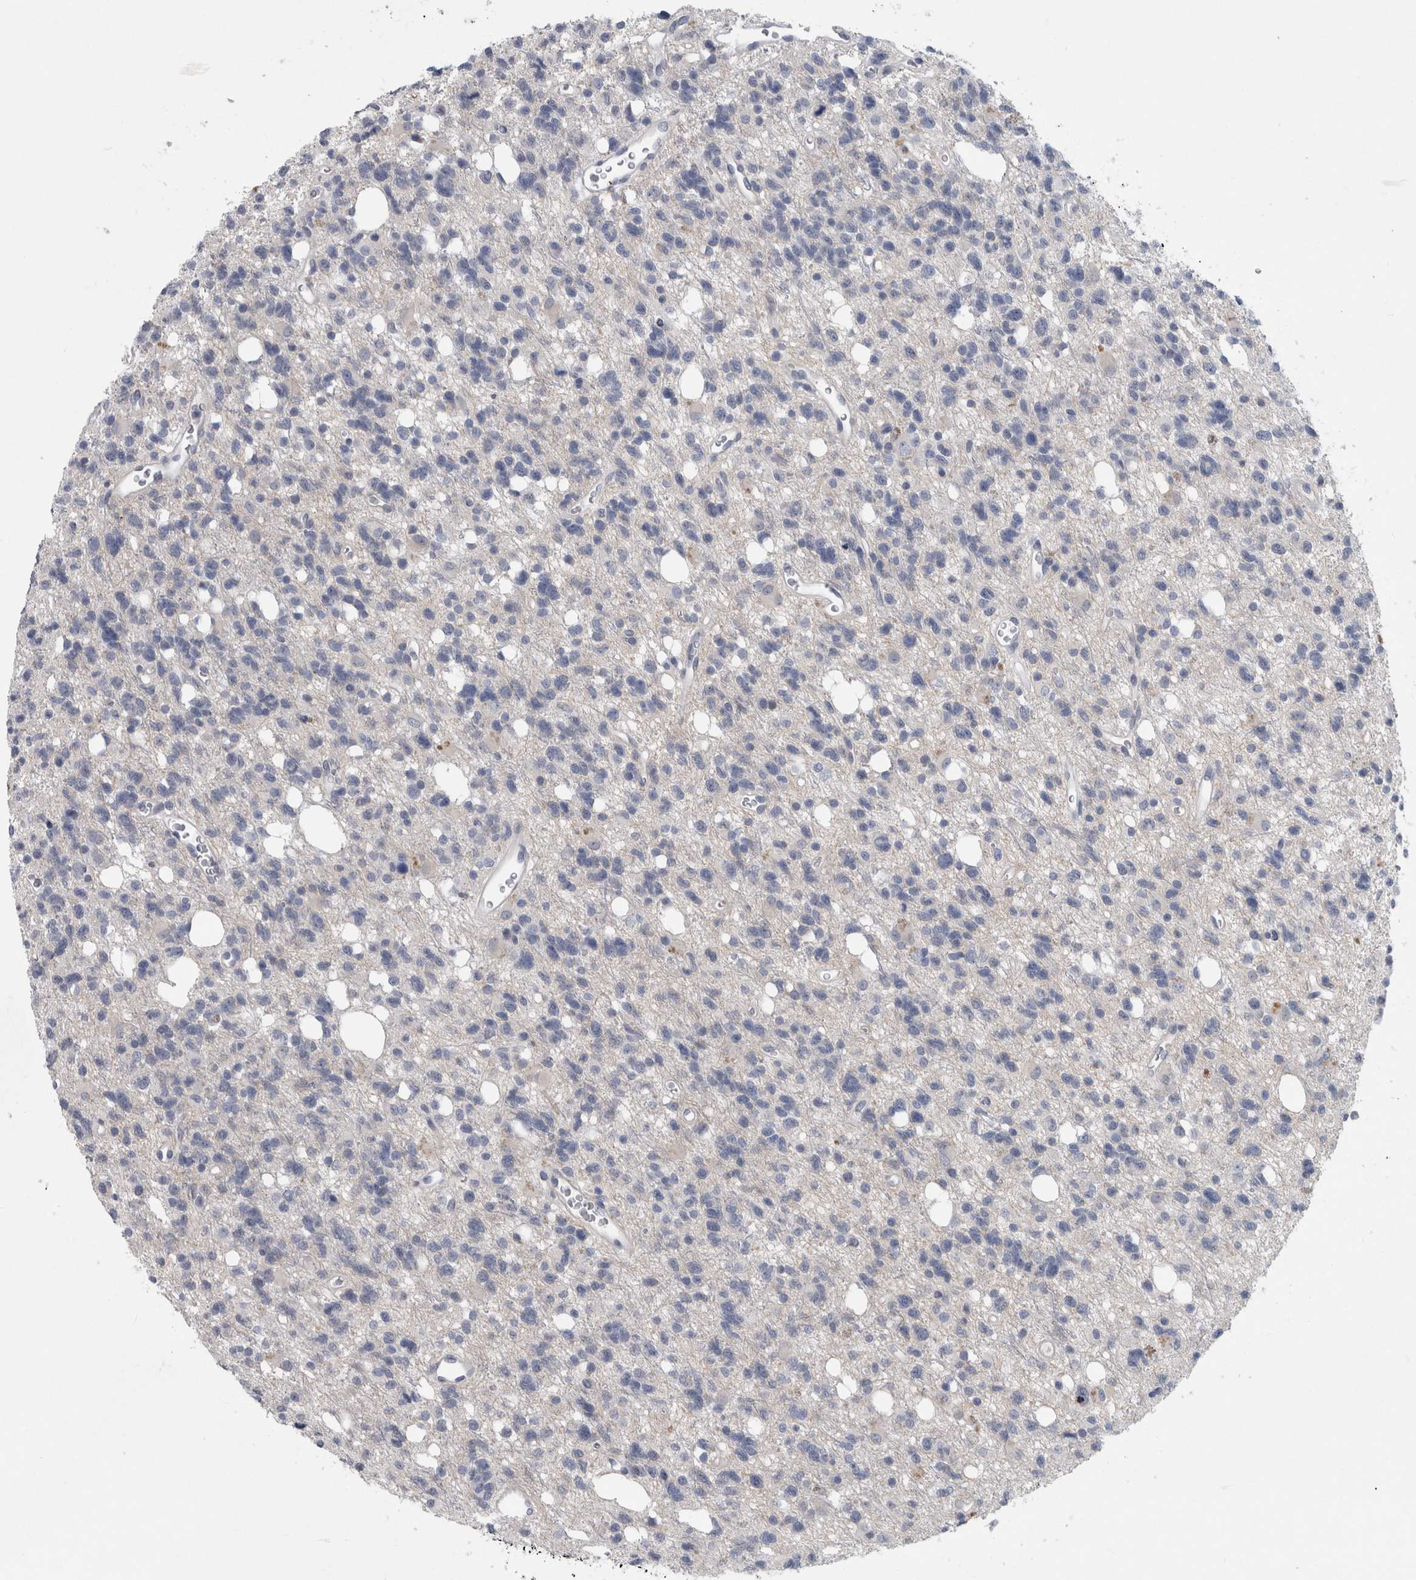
{"staining": {"intensity": "negative", "quantity": "none", "location": "none"}, "tissue": "glioma", "cell_type": "Tumor cells", "image_type": "cancer", "snomed": [{"axis": "morphology", "description": "Glioma, malignant, High grade"}, {"axis": "topography", "description": "Brain"}], "caption": "Micrograph shows no protein positivity in tumor cells of malignant glioma (high-grade) tissue.", "gene": "FAM83H", "patient": {"sex": "female", "age": 62}}